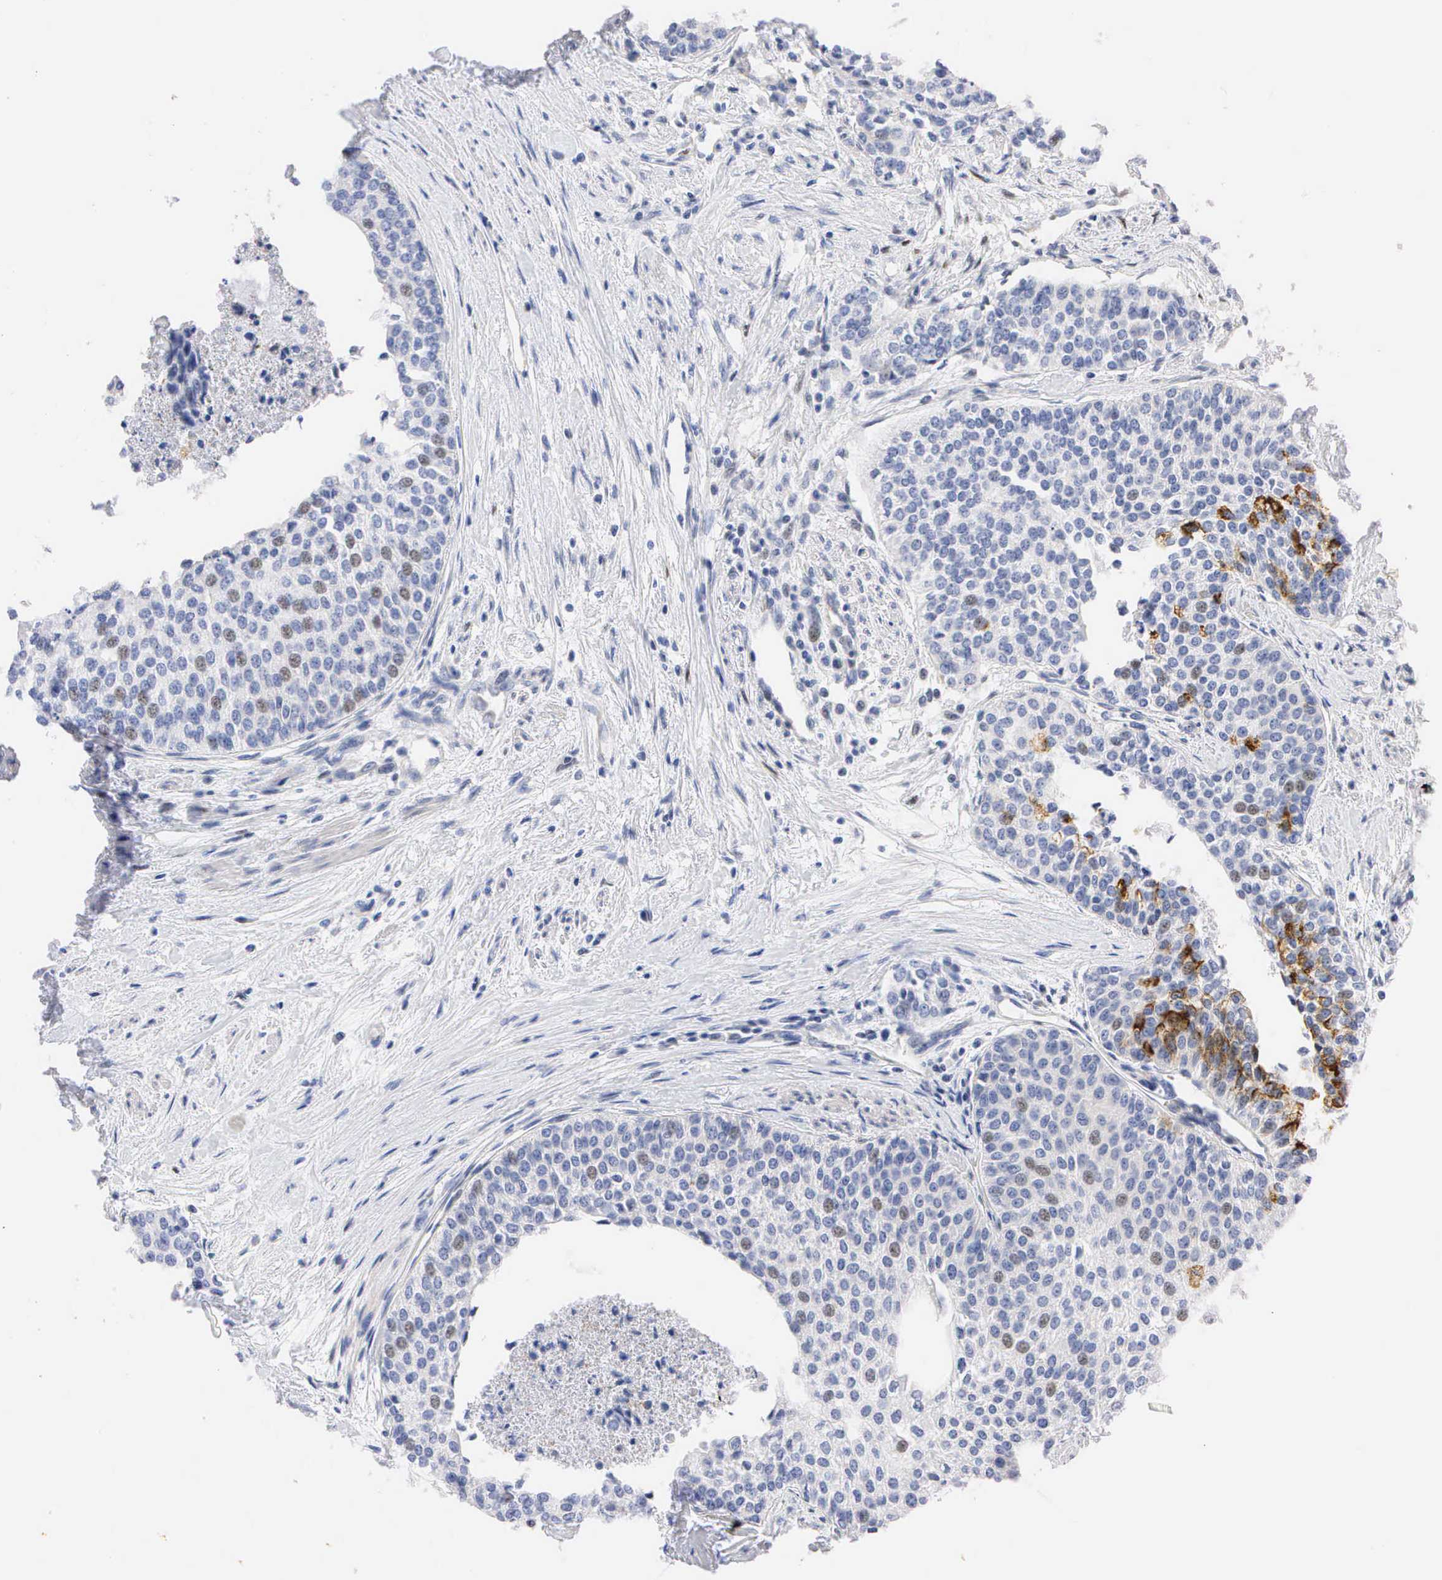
{"staining": {"intensity": "weak", "quantity": "25%-75%", "location": "nuclear"}, "tissue": "urothelial cancer", "cell_type": "Tumor cells", "image_type": "cancer", "snomed": [{"axis": "morphology", "description": "Urothelial carcinoma, Low grade"}, {"axis": "topography", "description": "Urinary bladder"}], "caption": "Human urothelial carcinoma (low-grade) stained for a protein (brown) demonstrates weak nuclear positive expression in approximately 25%-75% of tumor cells.", "gene": "PGR", "patient": {"sex": "female", "age": 73}}